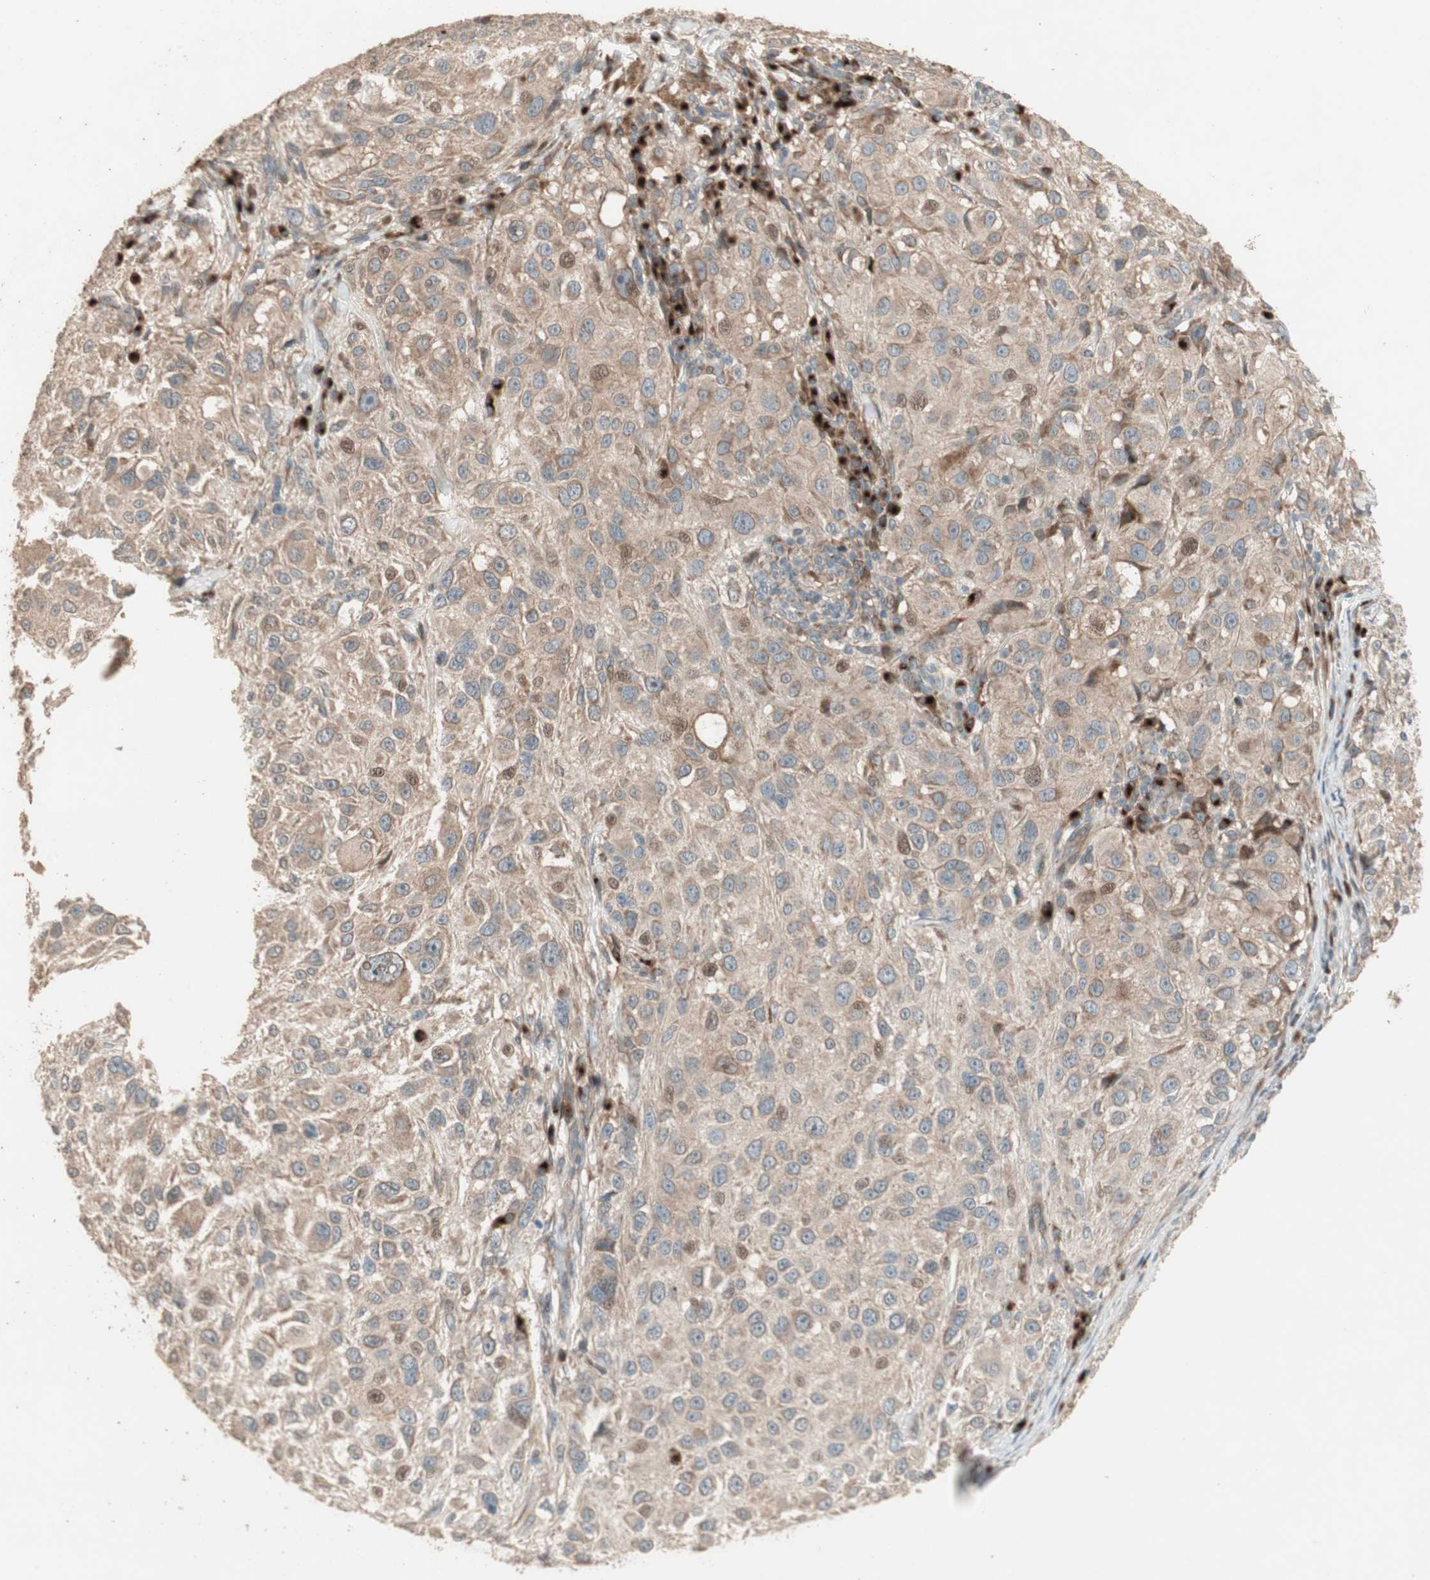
{"staining": {"intensity": "moderate", "quantity": ">75%", "location": "cytoplasmic/membranous"}, "tissue": "melanoma", "cell_type": "Tumor cells", "image_type": "cancer", "snomed": [{"axis": "morphology", "description": "Necrosis, NOS"}, {"axis": "morphology", "description": "Malignant melanoma, NOS"}, {"axis": "topography", "description": "Skin"}], "caption": "DAB (3,3'-diaminobenzidine) immunohistochemical staining of human melanoma exhibits moderate cytoplasmic/membranous protein staining in about >75% of tumor cells.", "gene": "RARRES1", "patient": {"sex": "female", "age": 87}}